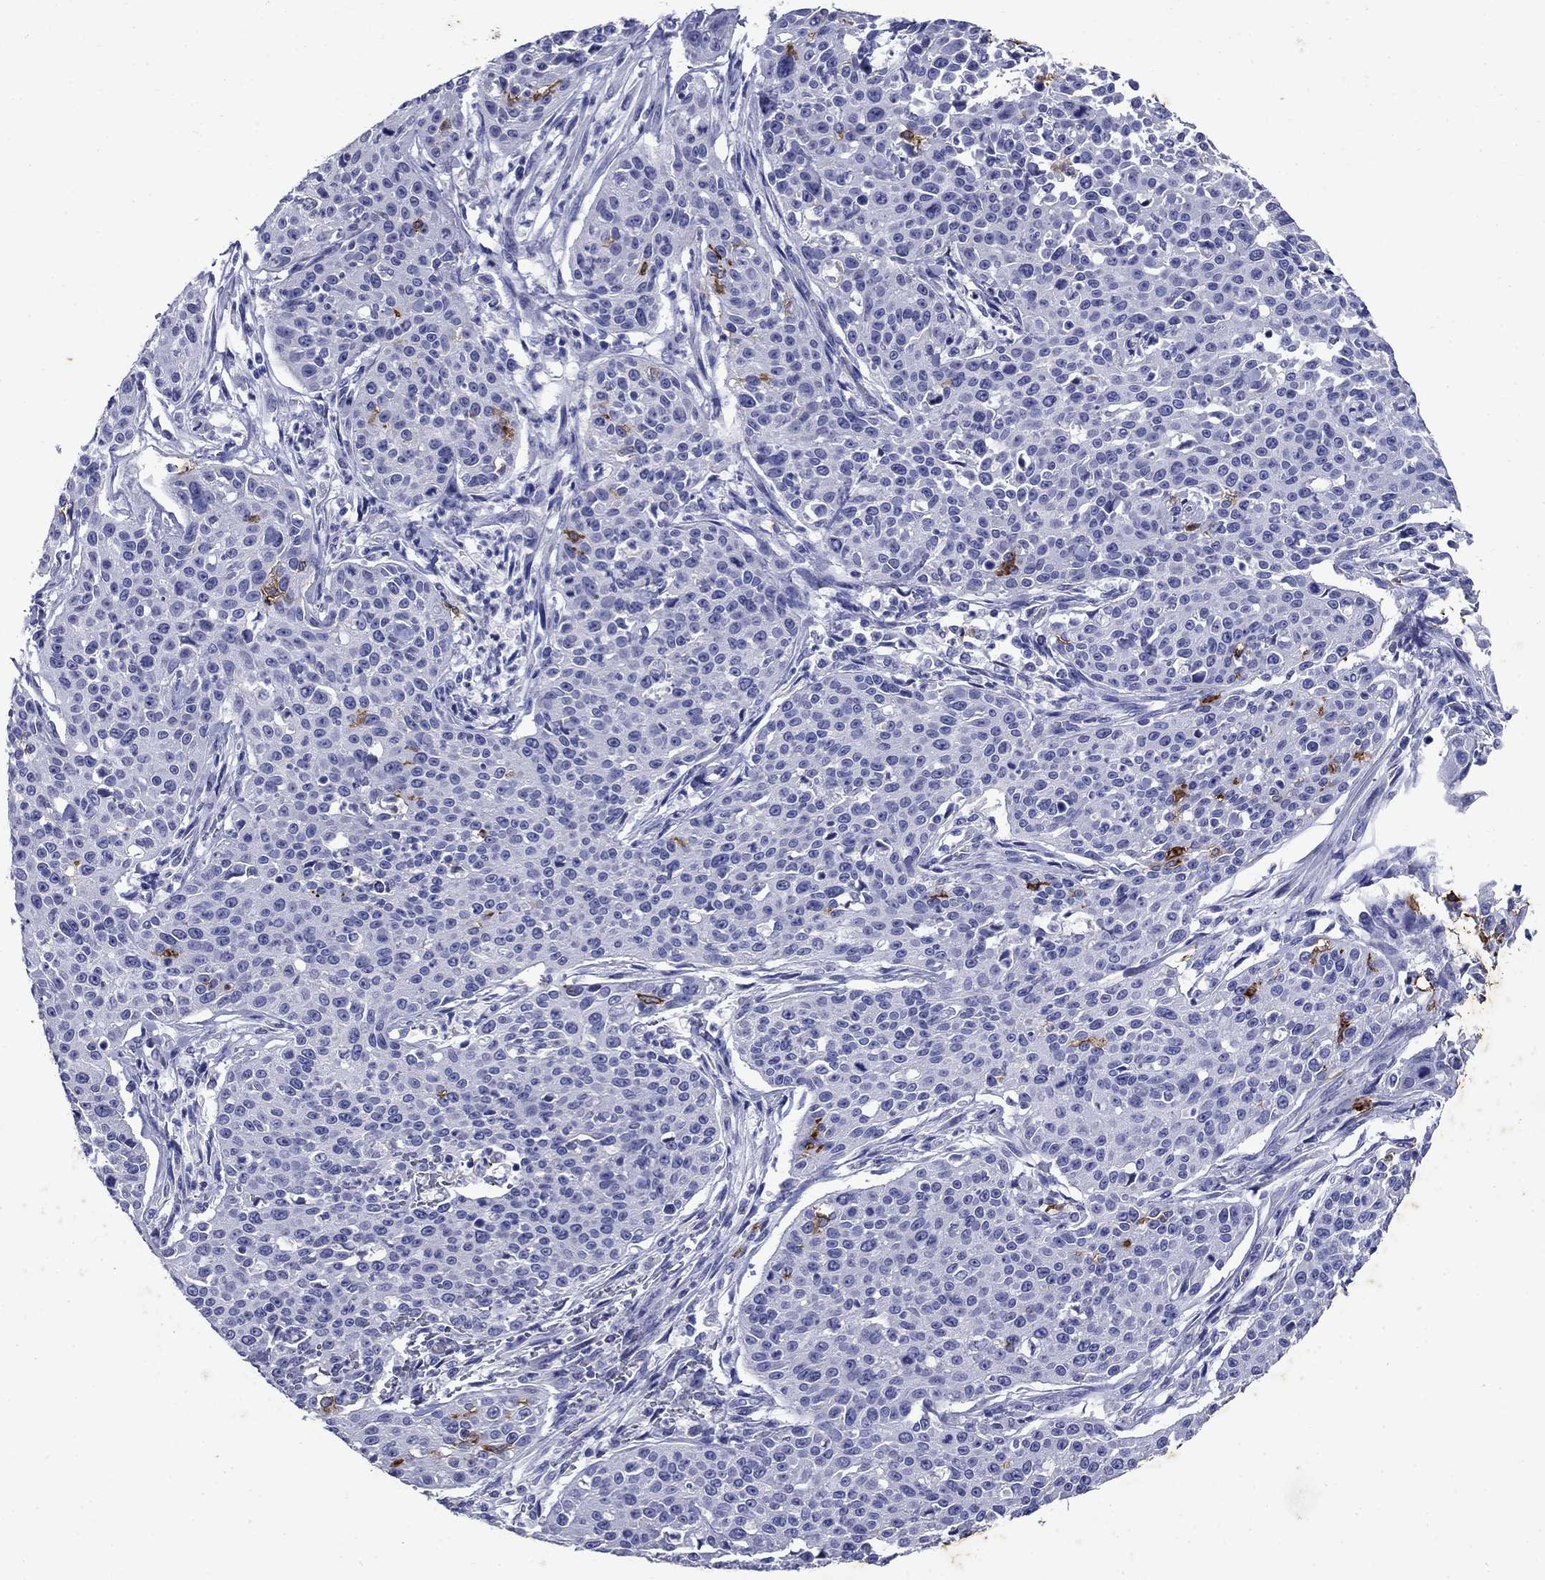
{"staining": {"intensity": "negative", "quantity": "none", "location": "none"}, "tissue": "cervical cancer", "cell_type": "Tumor cells", "image_type": "cancer", "snomed": [{"axis": "morphology", "description": "Squamous cell carcinoma, NOS"}, {"axis": "topography", "description": "Cervix"}], "caption": "The micrograph reveals no staining of tumor cells in cervical squamous cell carcinoma.", "gene": "CD1A", "patient": {"sex": "female", "age": 26}}